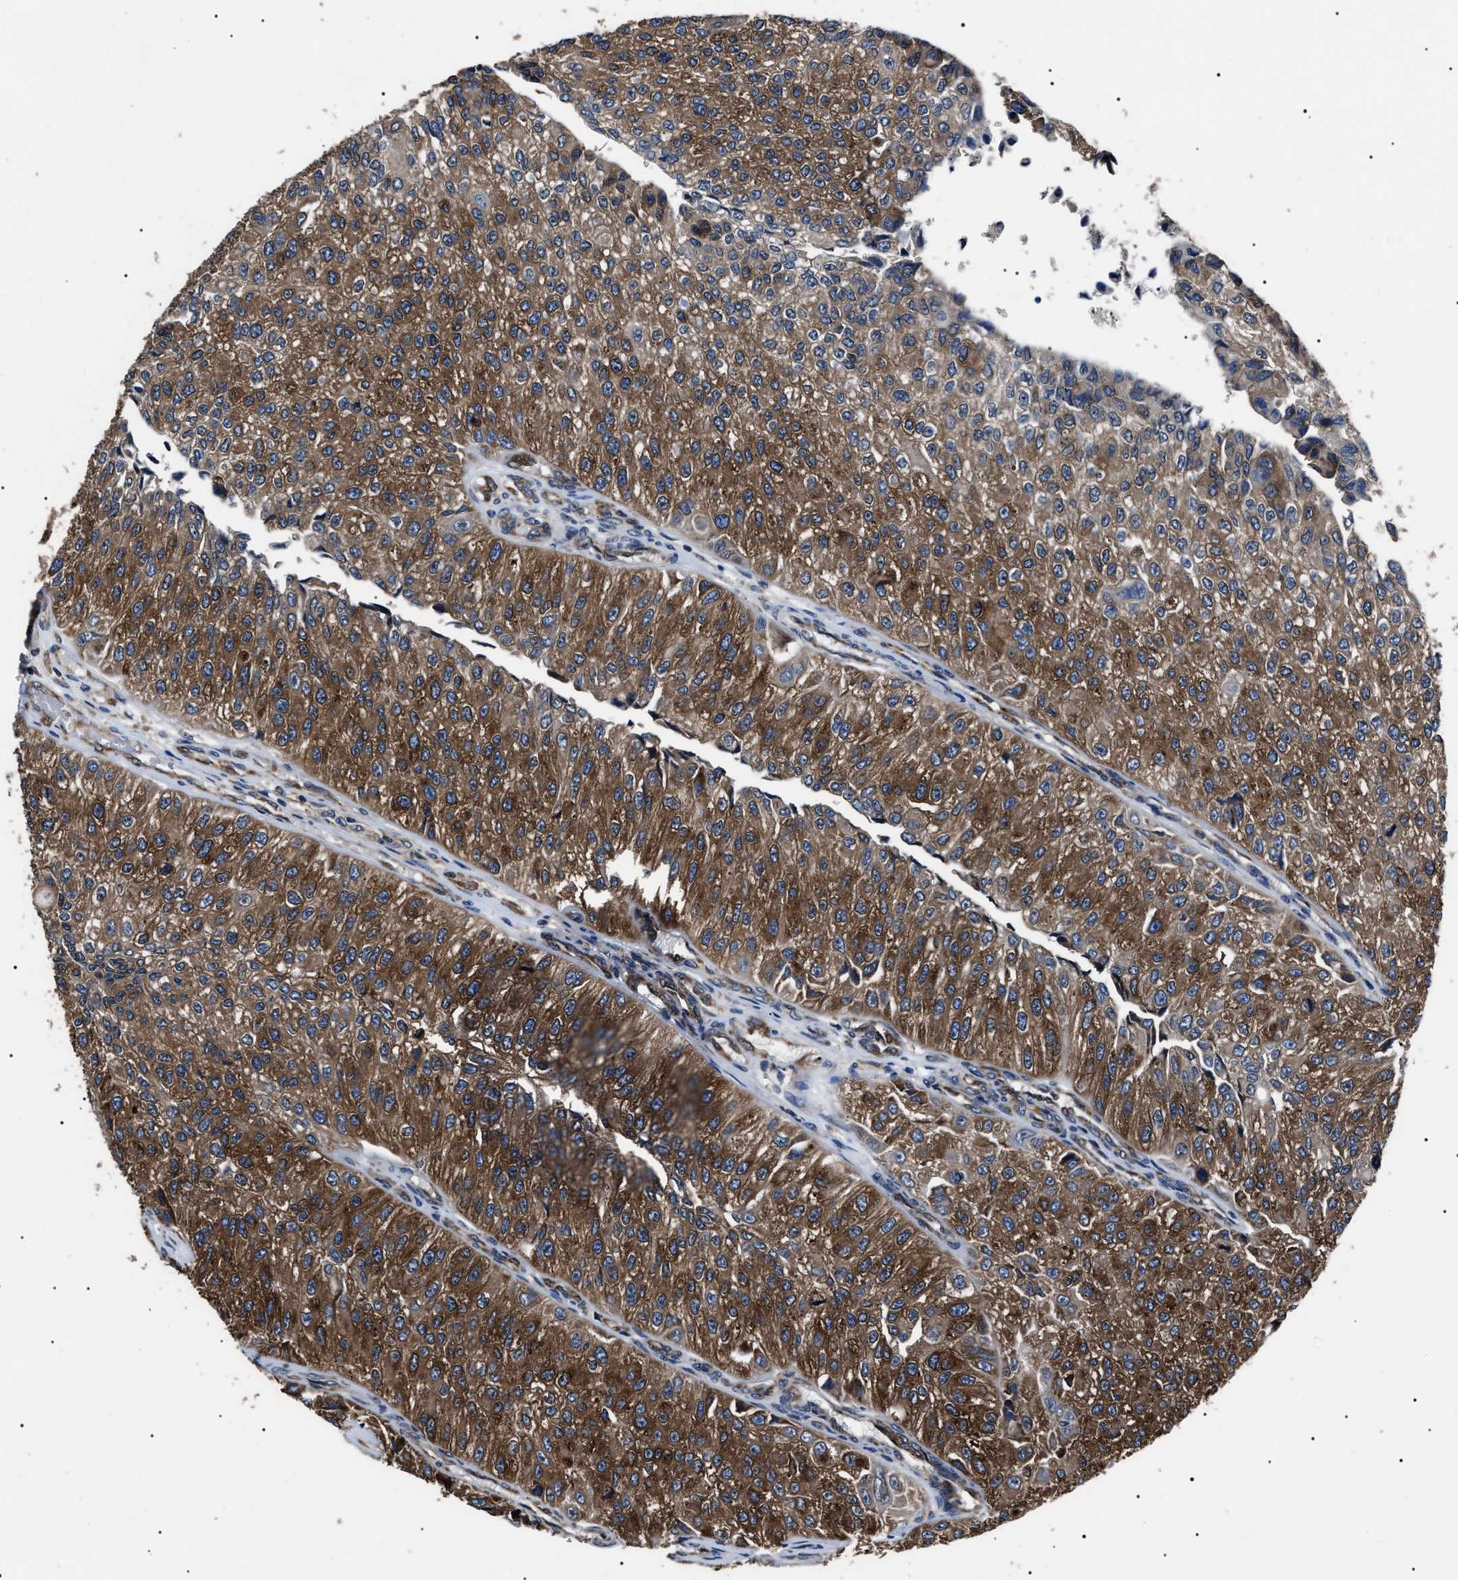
{"staining": {"intensity": "moderate", "quantity": ">75%", "location": "cytoplasmic/membranous"}, "tissue": "urothelial cancer", "cell_type": "Tumor cells", "image_type": "cancer", "snomed": [{"axis": "morphology", "description": "Urothelial carcinoma, High grade"}, {"axis": "topography", "description": "Kidney"}, {"axis": "topography", "description": "Urinary bladder"}], "caption": "Immunohistochemical staining of high-grade urothelial carcinoma shows medium levels of moderate cytoplasmic/membranous protein positivity in approximately >75% of tumor cells. The staining was performed using DAB, with brown indicating positive protein expression. Nuclei are stained blue with hematoxylin.", "gene": "CCT8", "patient": {"sex": "male", "age": 77}}